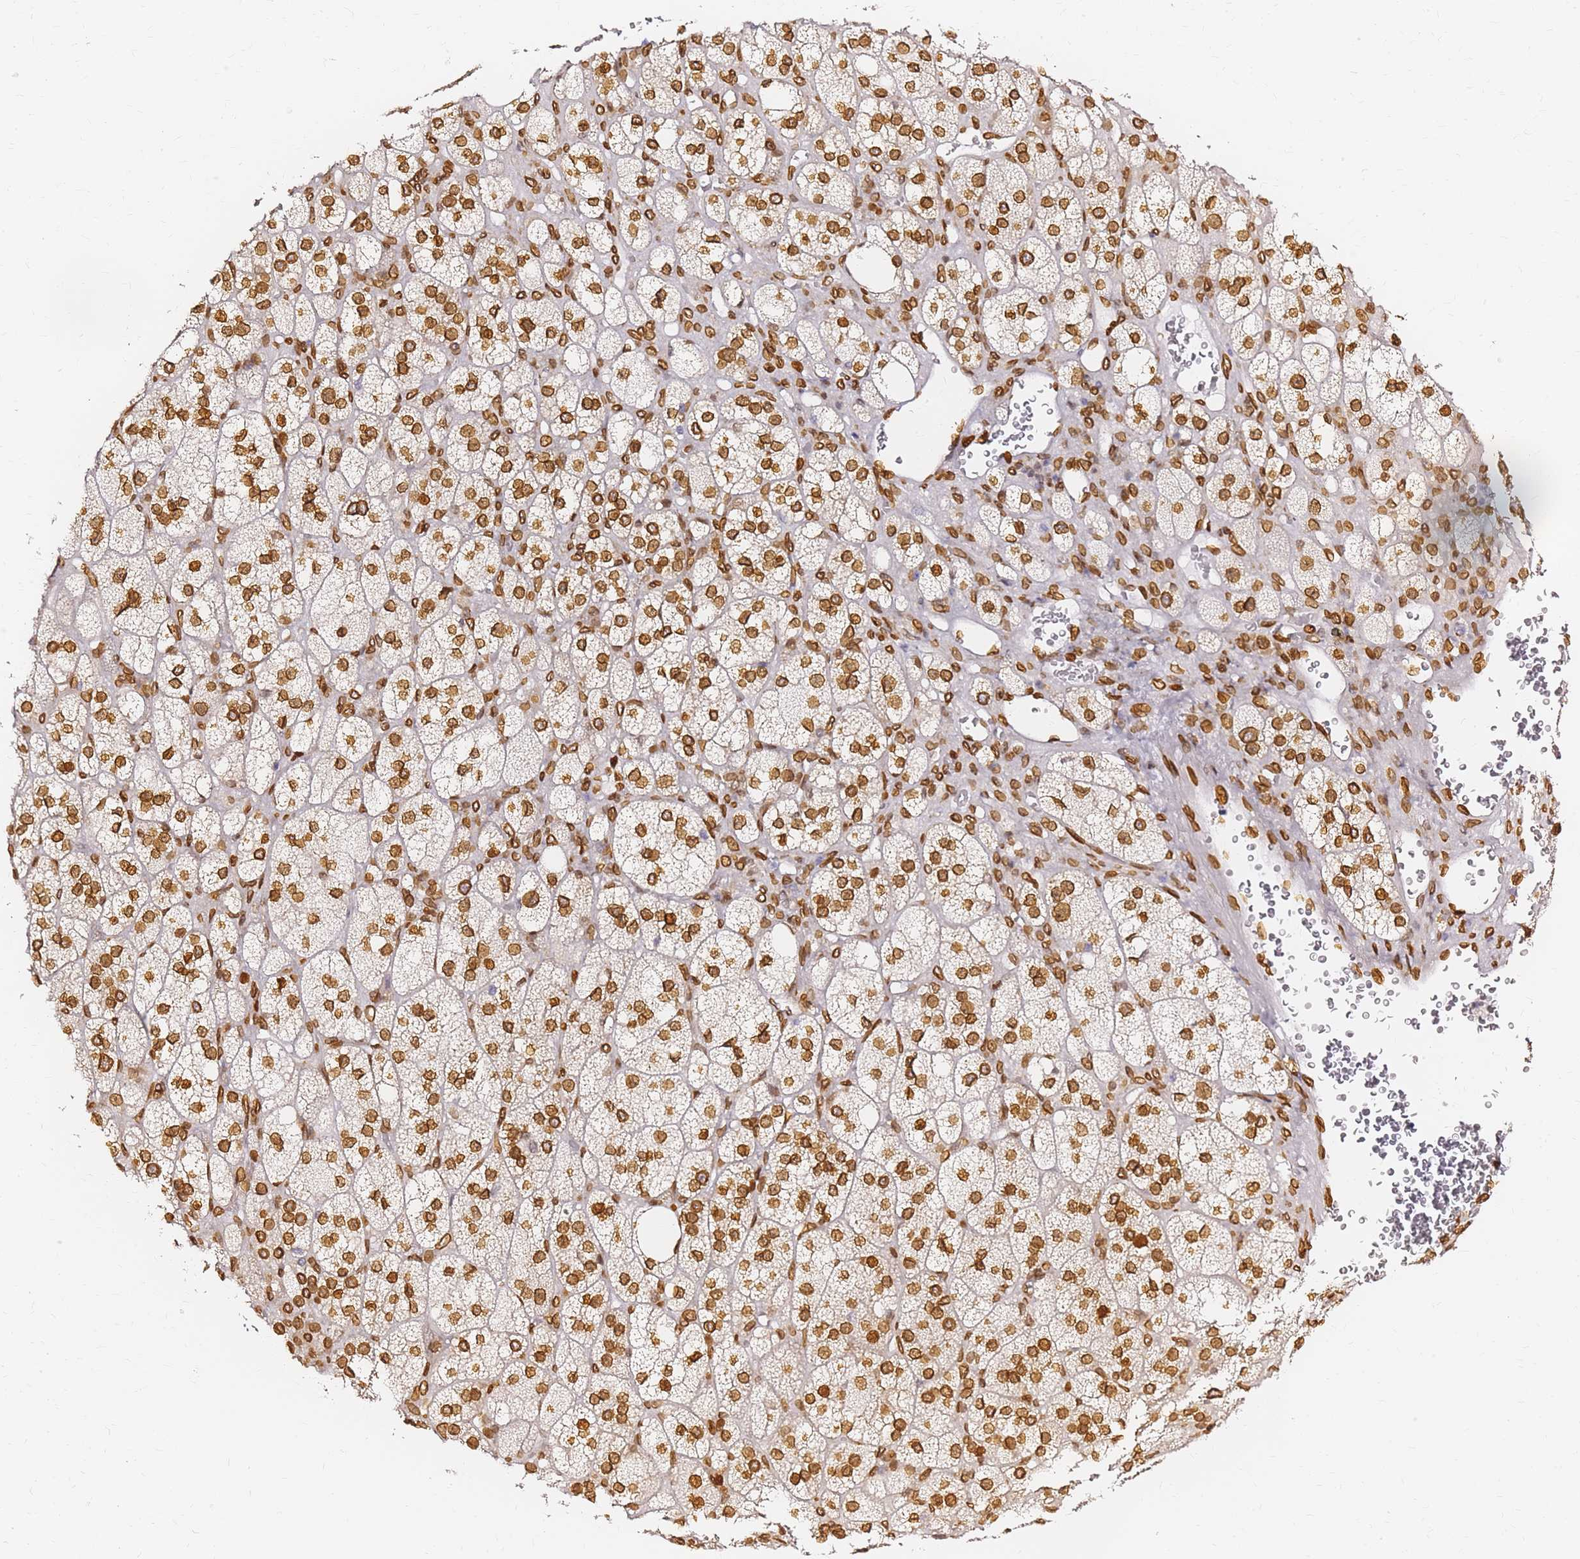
{"staining": {"intensity": "strong", "quantity": ">75%", "location": "cytoplasmic/membranous,nuclear"}, "tissue": "adrenal gland", "cell_type": "Glandular cells", "image_type": "normal", "snomed": [{"axis": "morphology", "description": "Normal tissue, NOS"}, {"axis": "topography", "description": "Adrenal gland"}], "caption": "Adrenal gland stained for a protein displays strong cytoplasmic/membranous,nuclear positivity in glandular cells. The protein of interest is shown in brown color, while the nuclei are stained blue.", "gene": "C6orf141", "patient": {"sex": "male", "age": 61}}